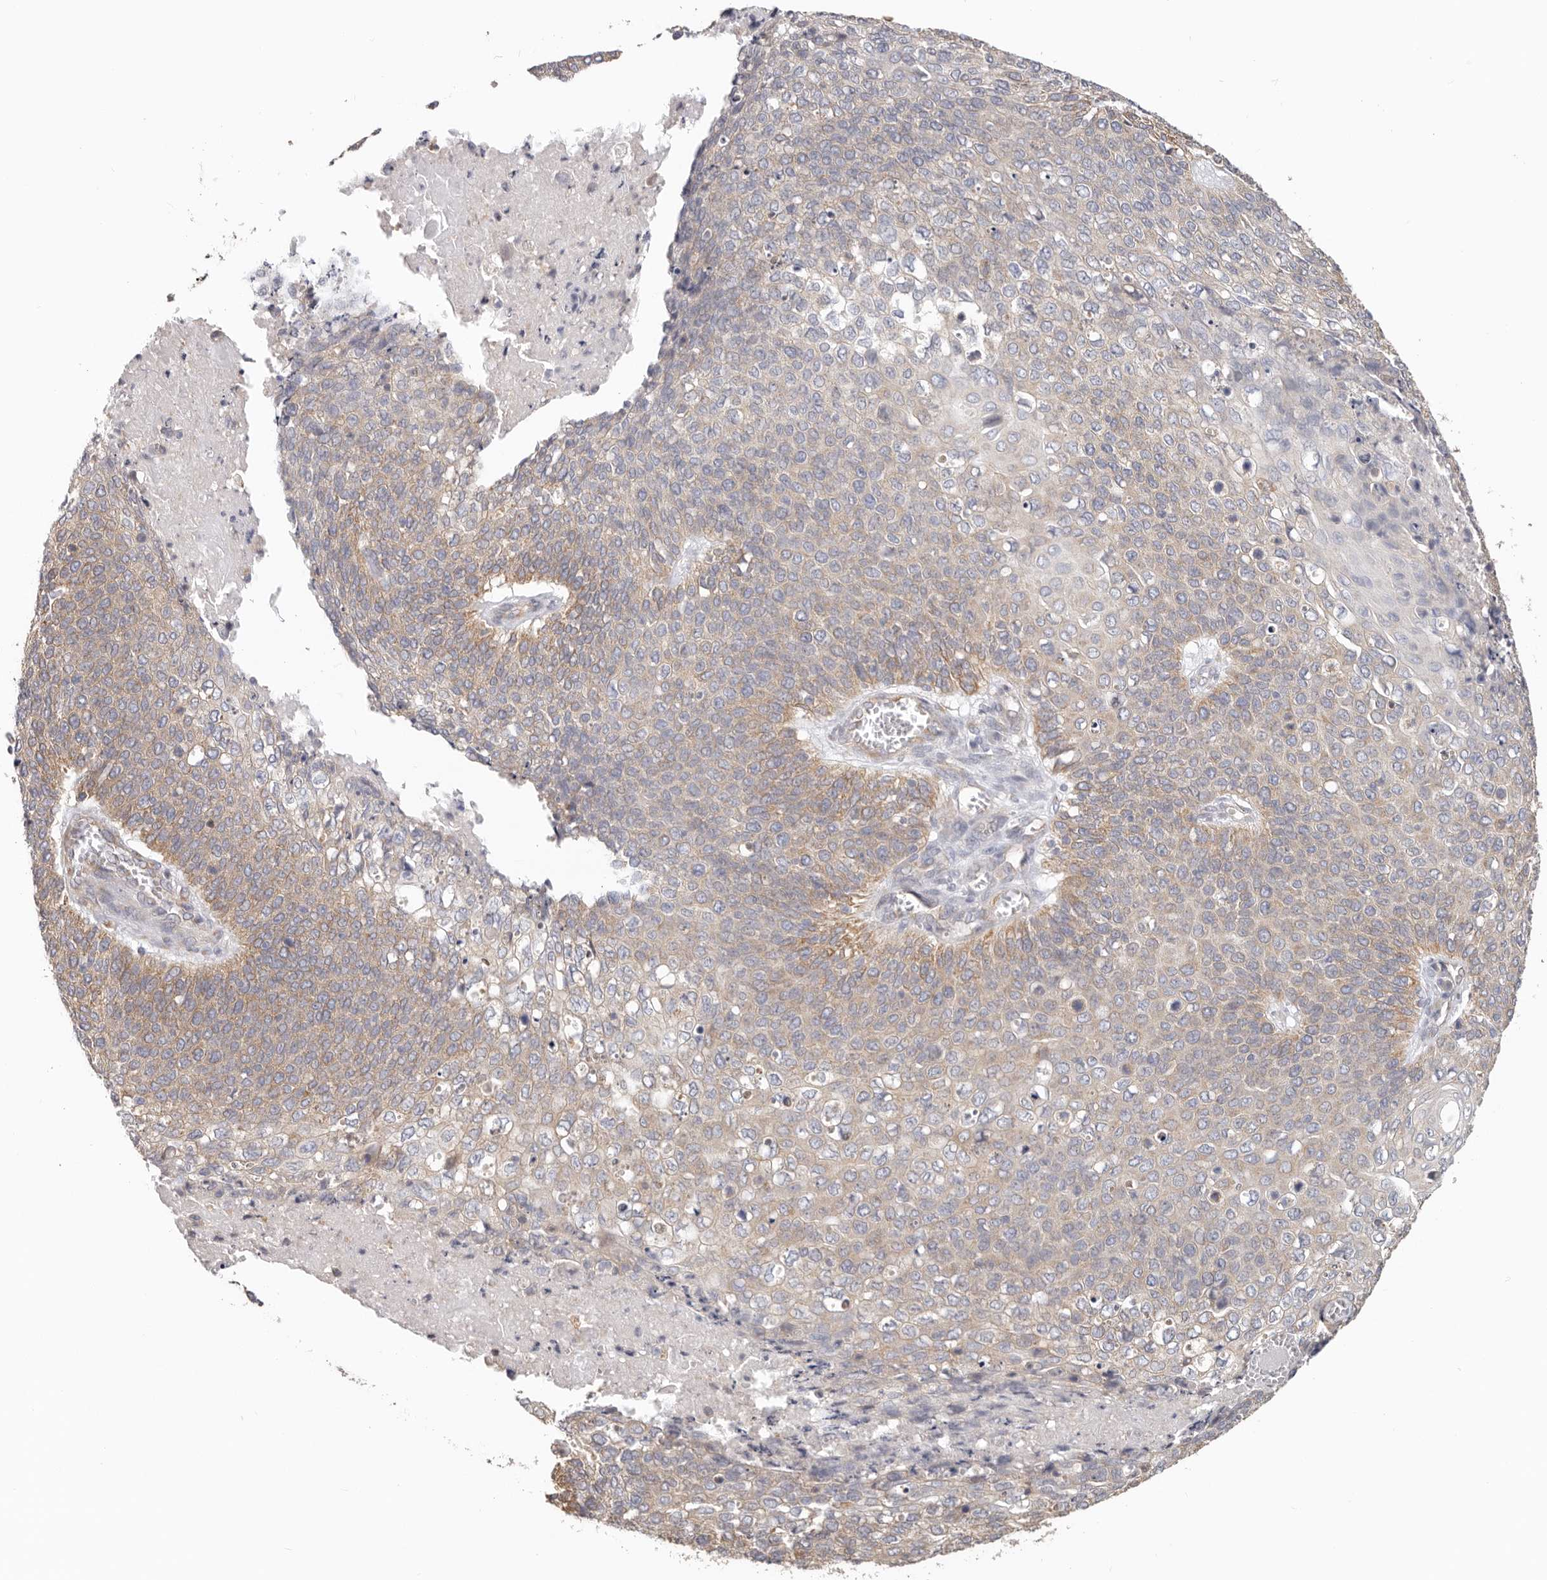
{"staining": {"intensity": "weak", "quantity": ">75%", "location": "cytoplasmic/membranous"}, "tissue": "cervical cancer", "cell_type": "Tumor cells", "image_type": "cancer", "snomed": [{"axis": "morphology", "description": "Squamous cell carcinoma, NOS"}, {"axis": "topography", "description": "Cervix"}], "caption": "This histopathology image demonstrates immunohistochemistry (IHC) staining of human cervical cancer (squamous cell carcinoma), with low weak cytoplasmic/membranous staining in about >75% of tumor cells.", "gene": "AFDN", "patient": {"sex": "female", "age": 39}}